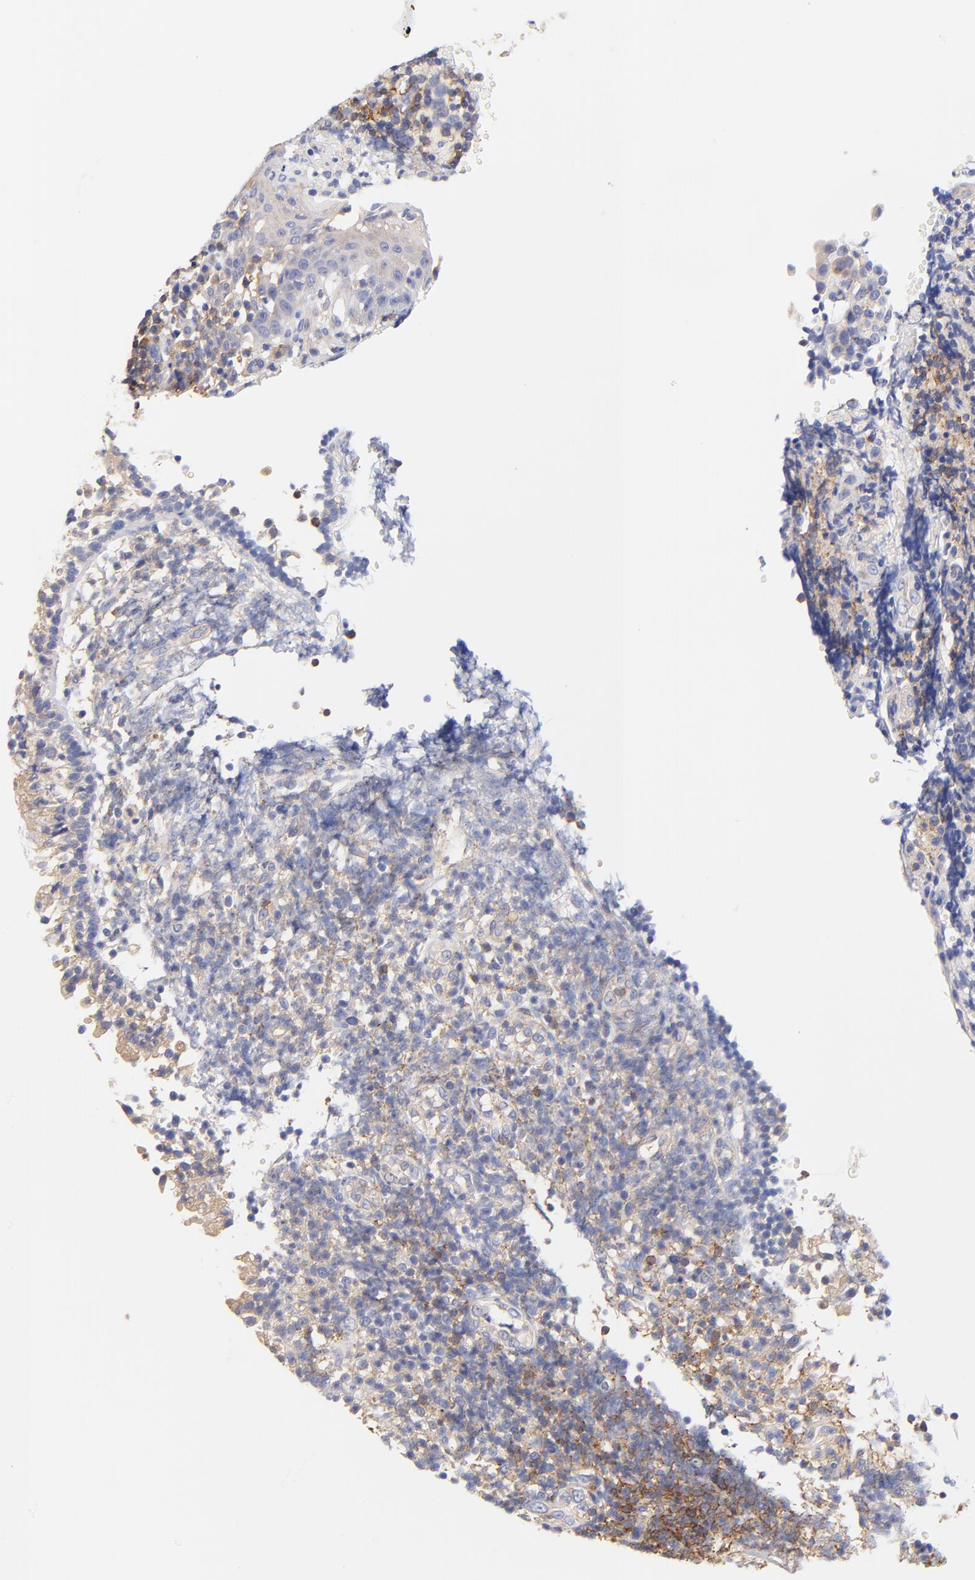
{"staining": {"intensity": "negative", "quantity": "none", "location": "none"}, "tissue": "tonsil", "cell_type": "Germinal center cells", "image_type": "normal", "snomed": [{"axis": "morphology", "description": "Normal tissue, NOS"}, {"axis": "topography", "description": "Tonsil"}], "caption": "IHC image of benign tonsil: human tonsil stained with DAB exhibits no significant protein positivity in germinal center cells. Nuclei are stained in blue.", "gene": "TNFRSF13C", "patient": {"sex": "female", "age": 40}}